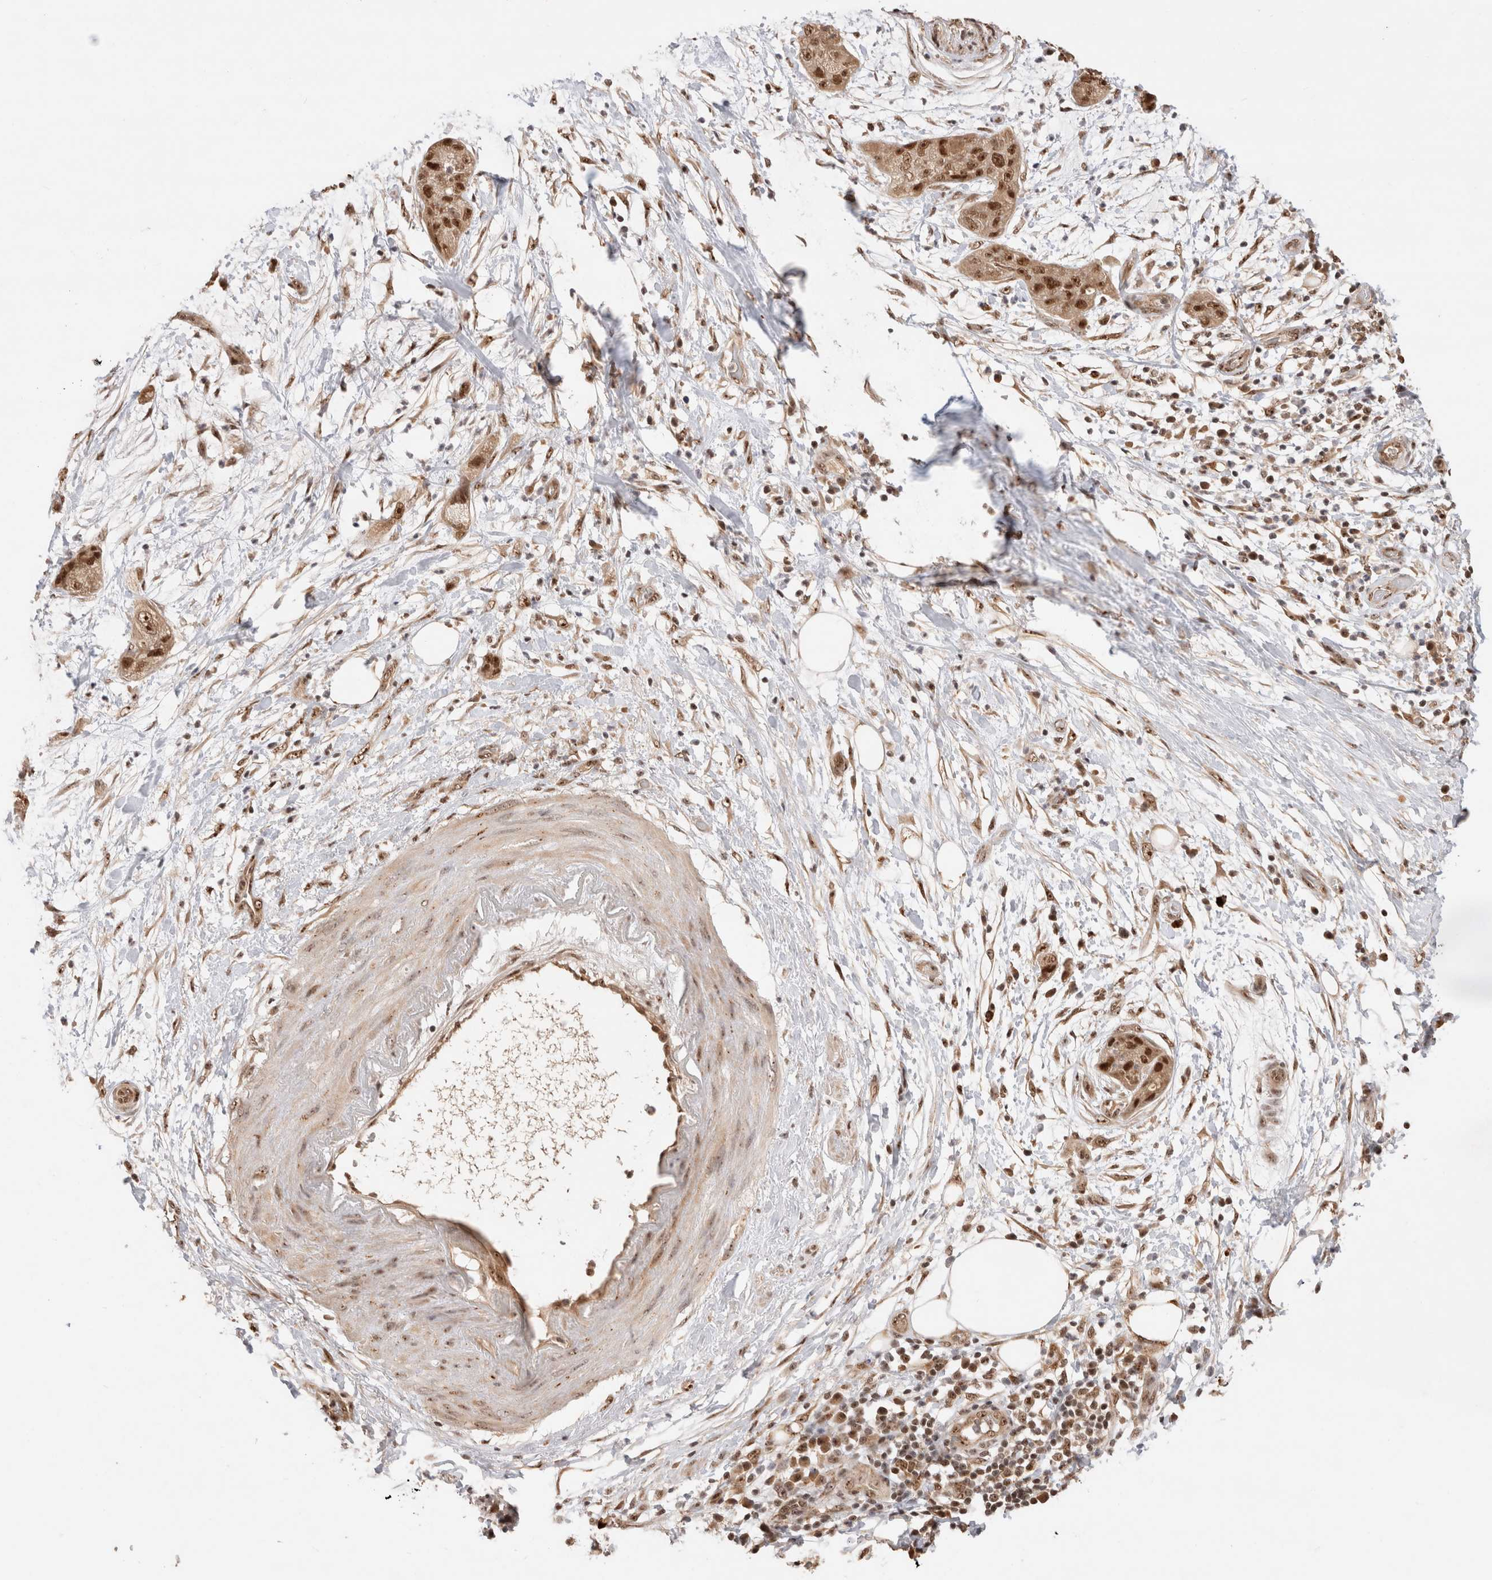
{"staining": {"intensity": "moderate", "quantity": ">75%", "location": "nuclear"}, "tissue": "pancreatic cancer", "cell_type": "Tumor cells", "image_type": "cancer", "snomed": [{"axis": "morphology", "description": "Adenocarcinoma, NOS"}, {"axis": "topography", "description": "Pancreas"}], "caption": "Immunohistochemical staining of pancreatic adenocarcinoma displays medium levels of moderate nuclear protein staining in about >75% of tumor cells.", "gene": "MPHOSPH6", "patient": {"sex": "female", "age": 78}}